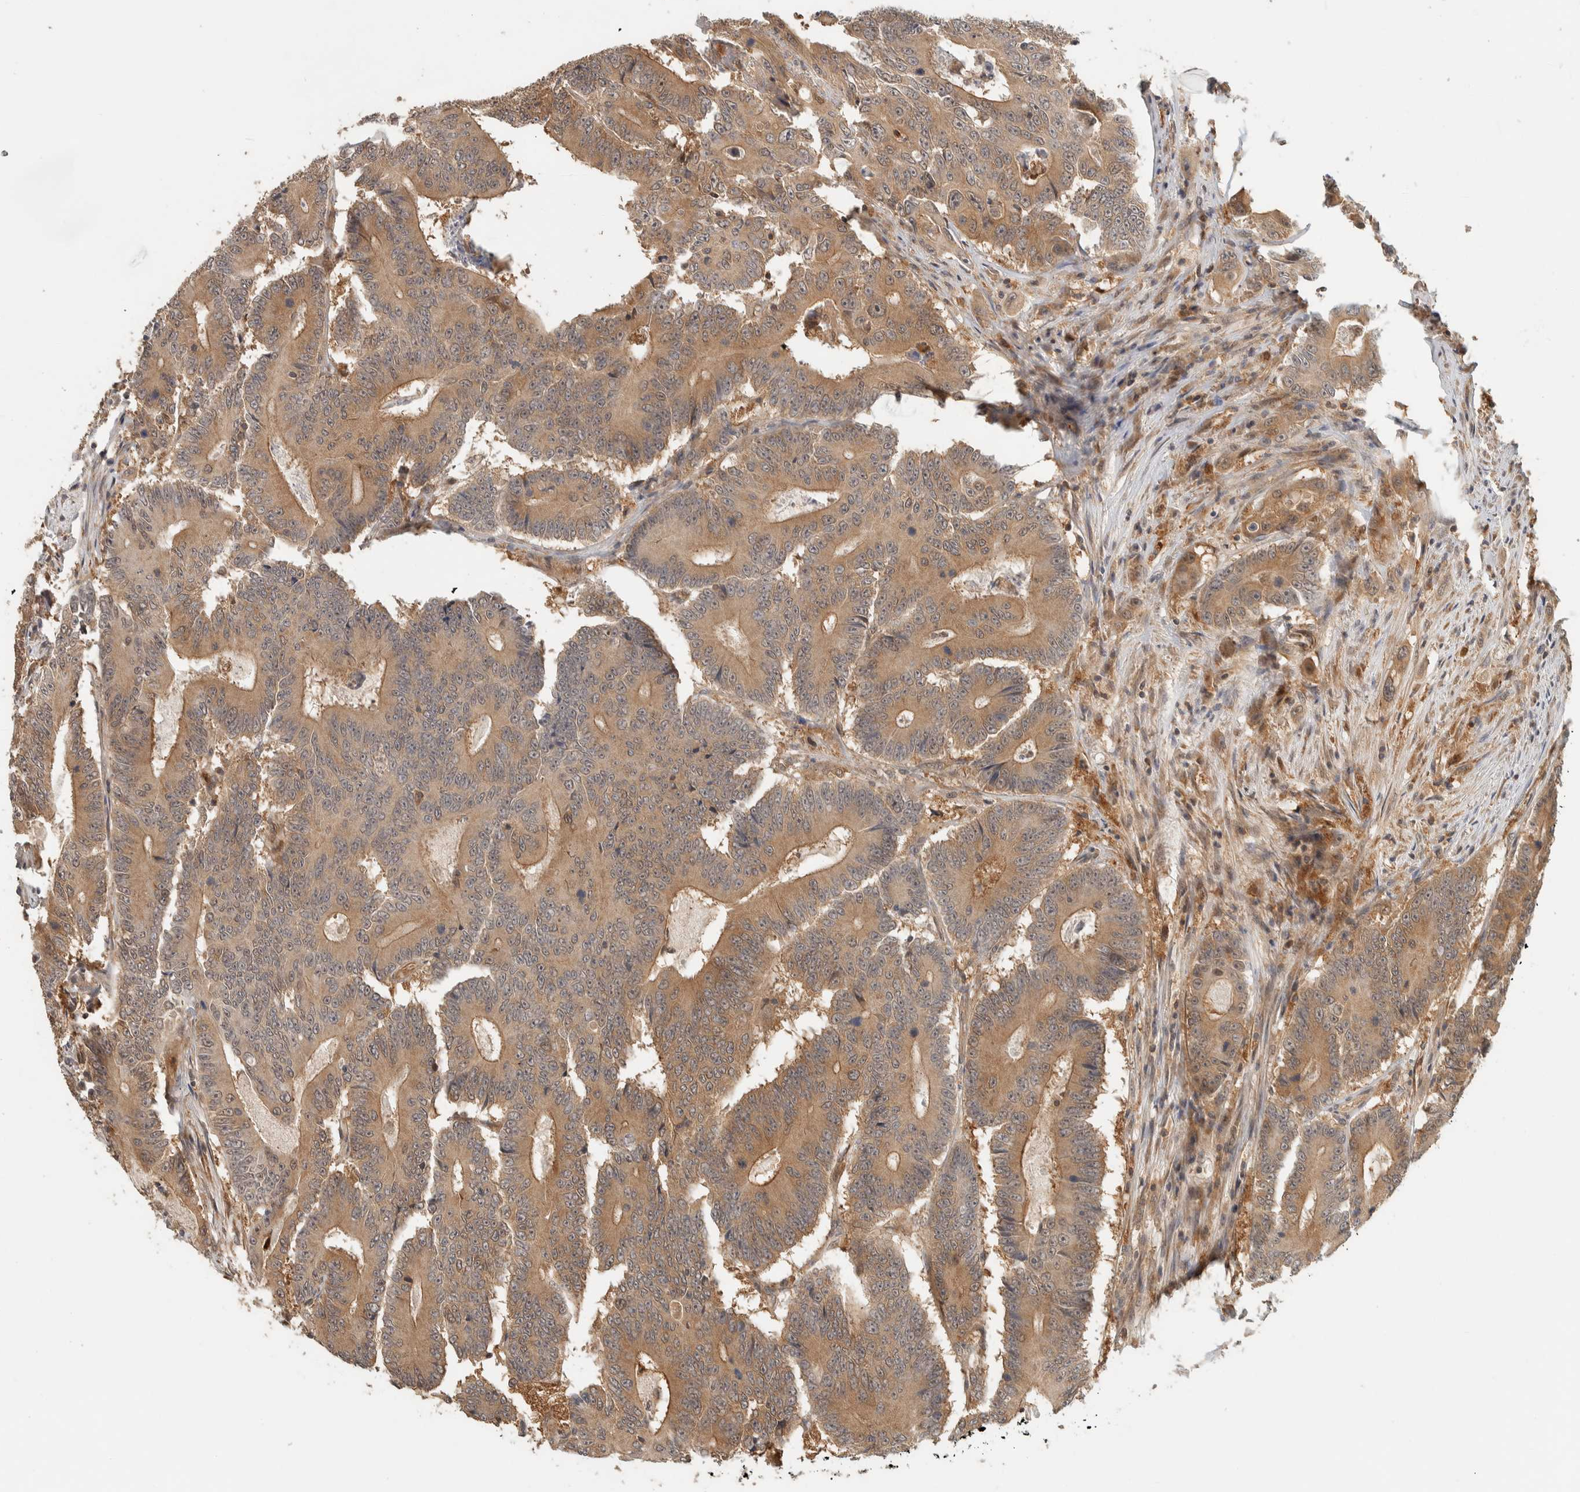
{"staining": {"intensity": "moderate", "quantity": ">75%", "location": "cytoplasmic/membranous"}, "tissue": "colorectal cancer", "cell_type": "Tumor cells", "image_type": "cancer", "snomed": [{"axis": "morphology", "description": "Adenocarcinoma, NOS"}, {"axis": "topography", "description": "Colon"}], "caption": "An image of human colorectal adenocarcinoma stained for a protein demonstrates moderate cytoplasmic/membranous brown staining in tumor cells.", "gene": "ADSS2", "patient": {"sex": "male", "age": 83}}